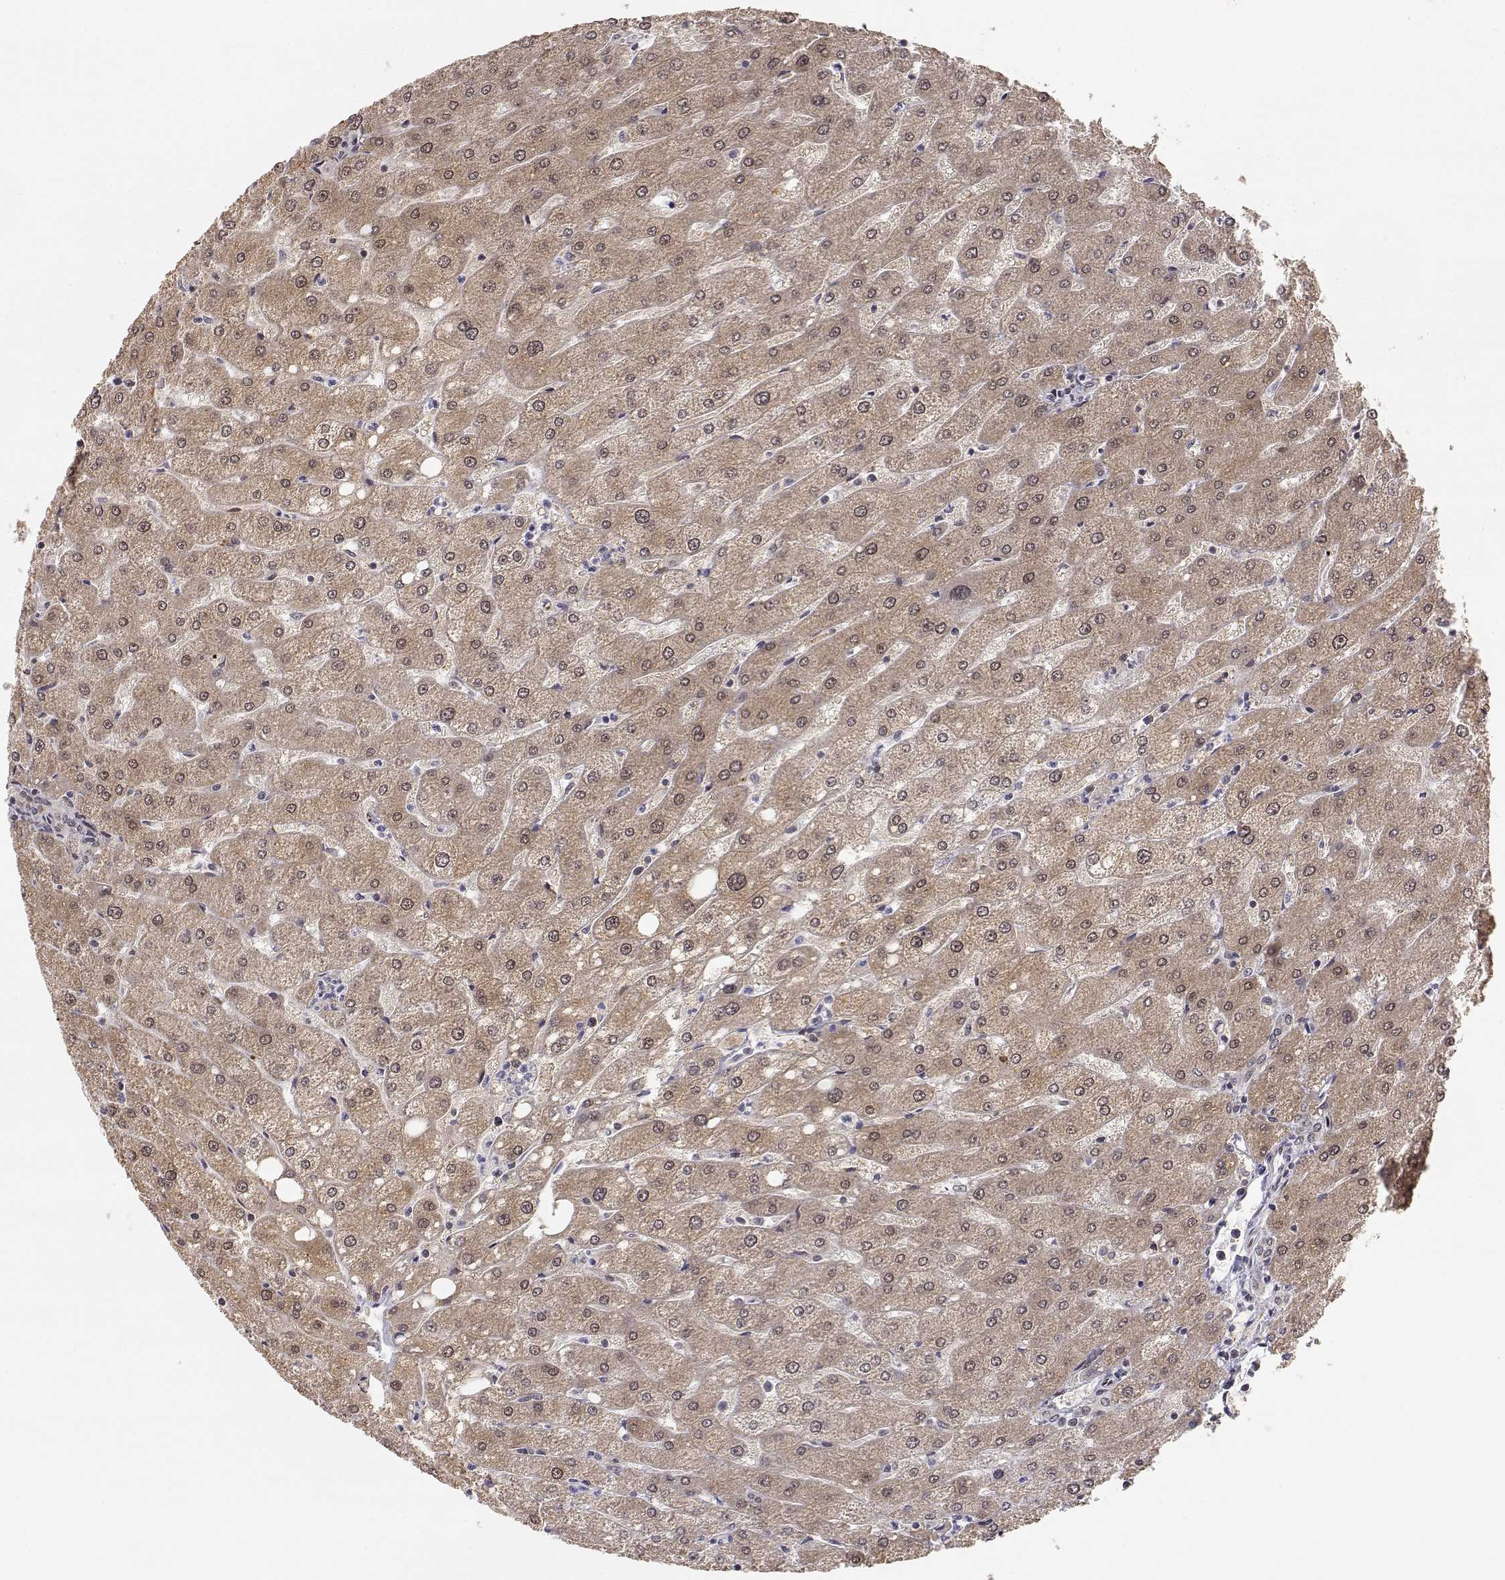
{"staining": {"intensity": "weak", "quantity": ">75%", "location": "cytoplasmic/membranous"}, "tissue": "liver", "cell_type": "Cholangiocytes", "image_type": "normal", "snomed": [{"axis": "morphology", "description": "Normal tissue, NOS"}, {"axis": "topography", "description": "Liver"}], "caption": "Brown immunohistochemical staining in unremarkable liver demonstrates weak cytoplasmic/membranous positivity in about >75% of cholangiocytes. (Brightfield microscopy of DAB IHC at high magnification).", "gene": "BRCA1", "patient": {"sex": "male", "age": 67}}